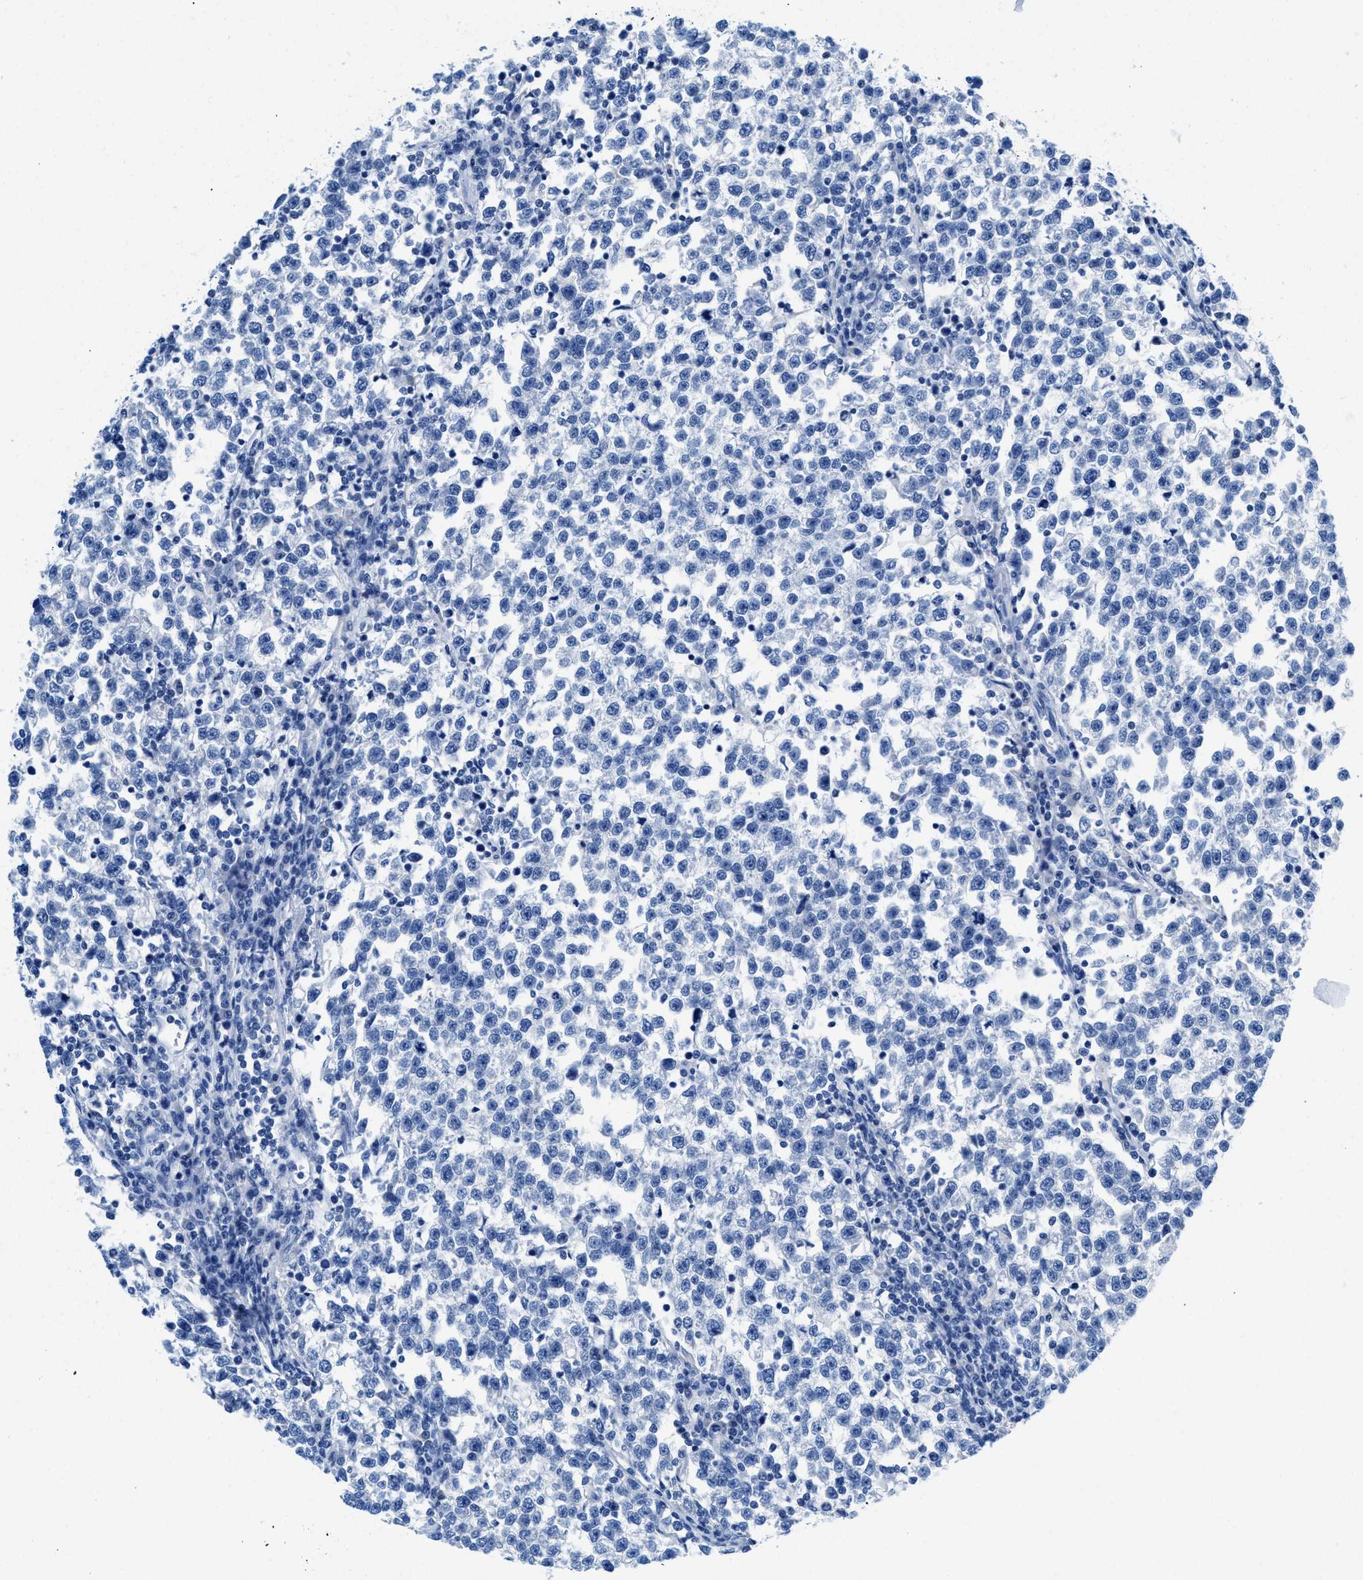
{"staining": {"intensity": "negative", "quantity": "none", "location": "none"}, "tissue": "testis cancer", "cell_type": "Tumor cells", "image_type": "cancer", "snomed": [{"axis": "morphology", "description": "Normal tissue, NOS"}, {"axis": "morphology", "description": "Seminoma, NOS"}, {"axis": "topography", "description": "Testis"}], "caption": "Tumor cells are negative for protein expression in human testis cancer. (DAB (3,3'-diaminobenzidine) immunohistochemistry, high magnification).", "gene": "SLC10A6", "patient": {"sex": "male", "age": 43}}